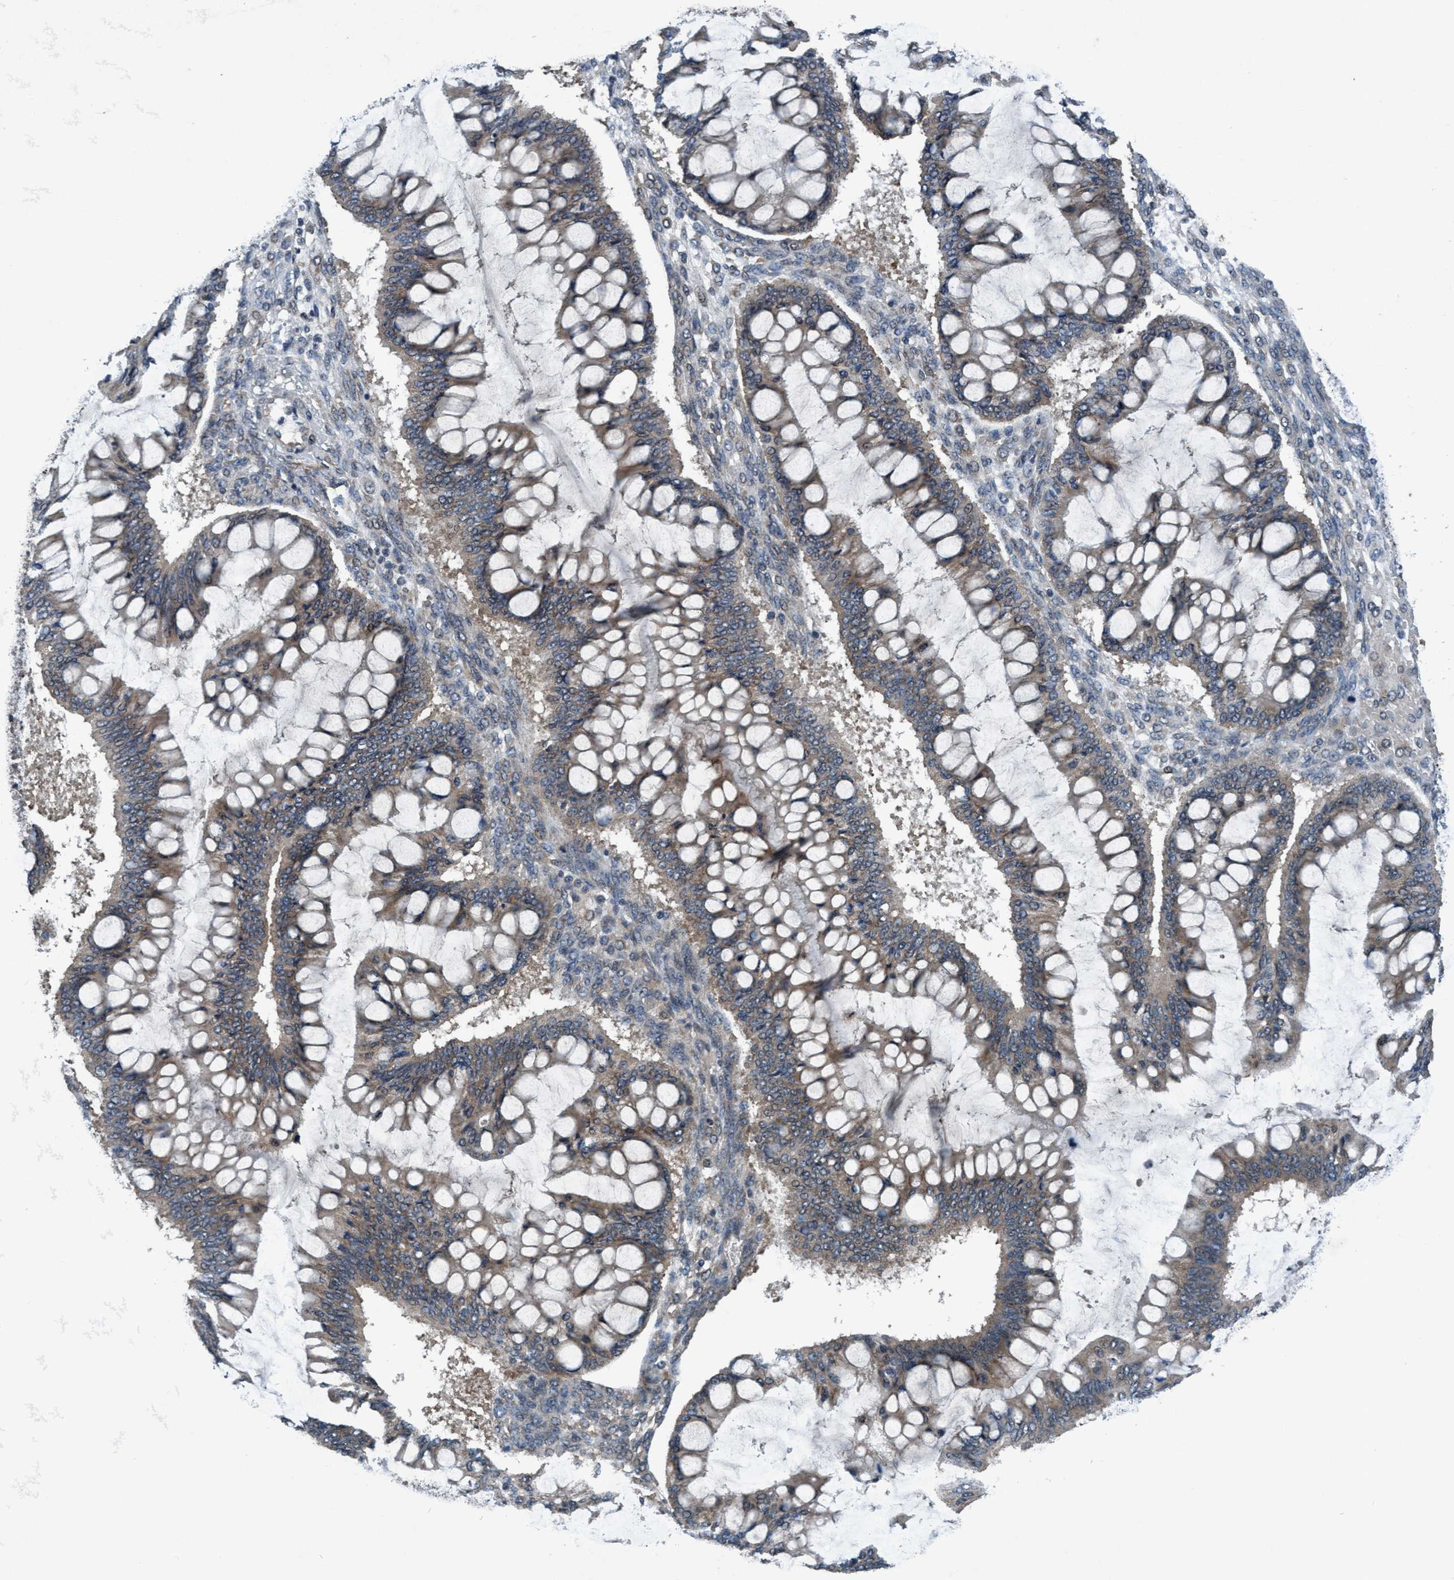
{"staining": {"intensity": "weak", "quantity": ">75%", "location": "cytoplasmic/membranous"}, "tissue": "ovarian cancer", "cell_type": "Tumor cells", "image_type": "cancer", "snomed": [{"axis": "morphology", "description": "Cystadenocarcinoma, mucinous, NOS"}, {"axis": "topography", "description": "Ovary"}], "caption": "IHC of ovarian cancer (mucinous cystadenocarcinoma) shows low levels of weak cytoplasmic/membranous staining in approximately >75% of tumor cells. Using DAB (3,3'-diaminobenzidine) (brown) and hematoxylin (blue) stains, captured at high magnification using brightfield microscopy.", "gene": "AKT1S1", "patient": {"sex": "female", "age": 73}}